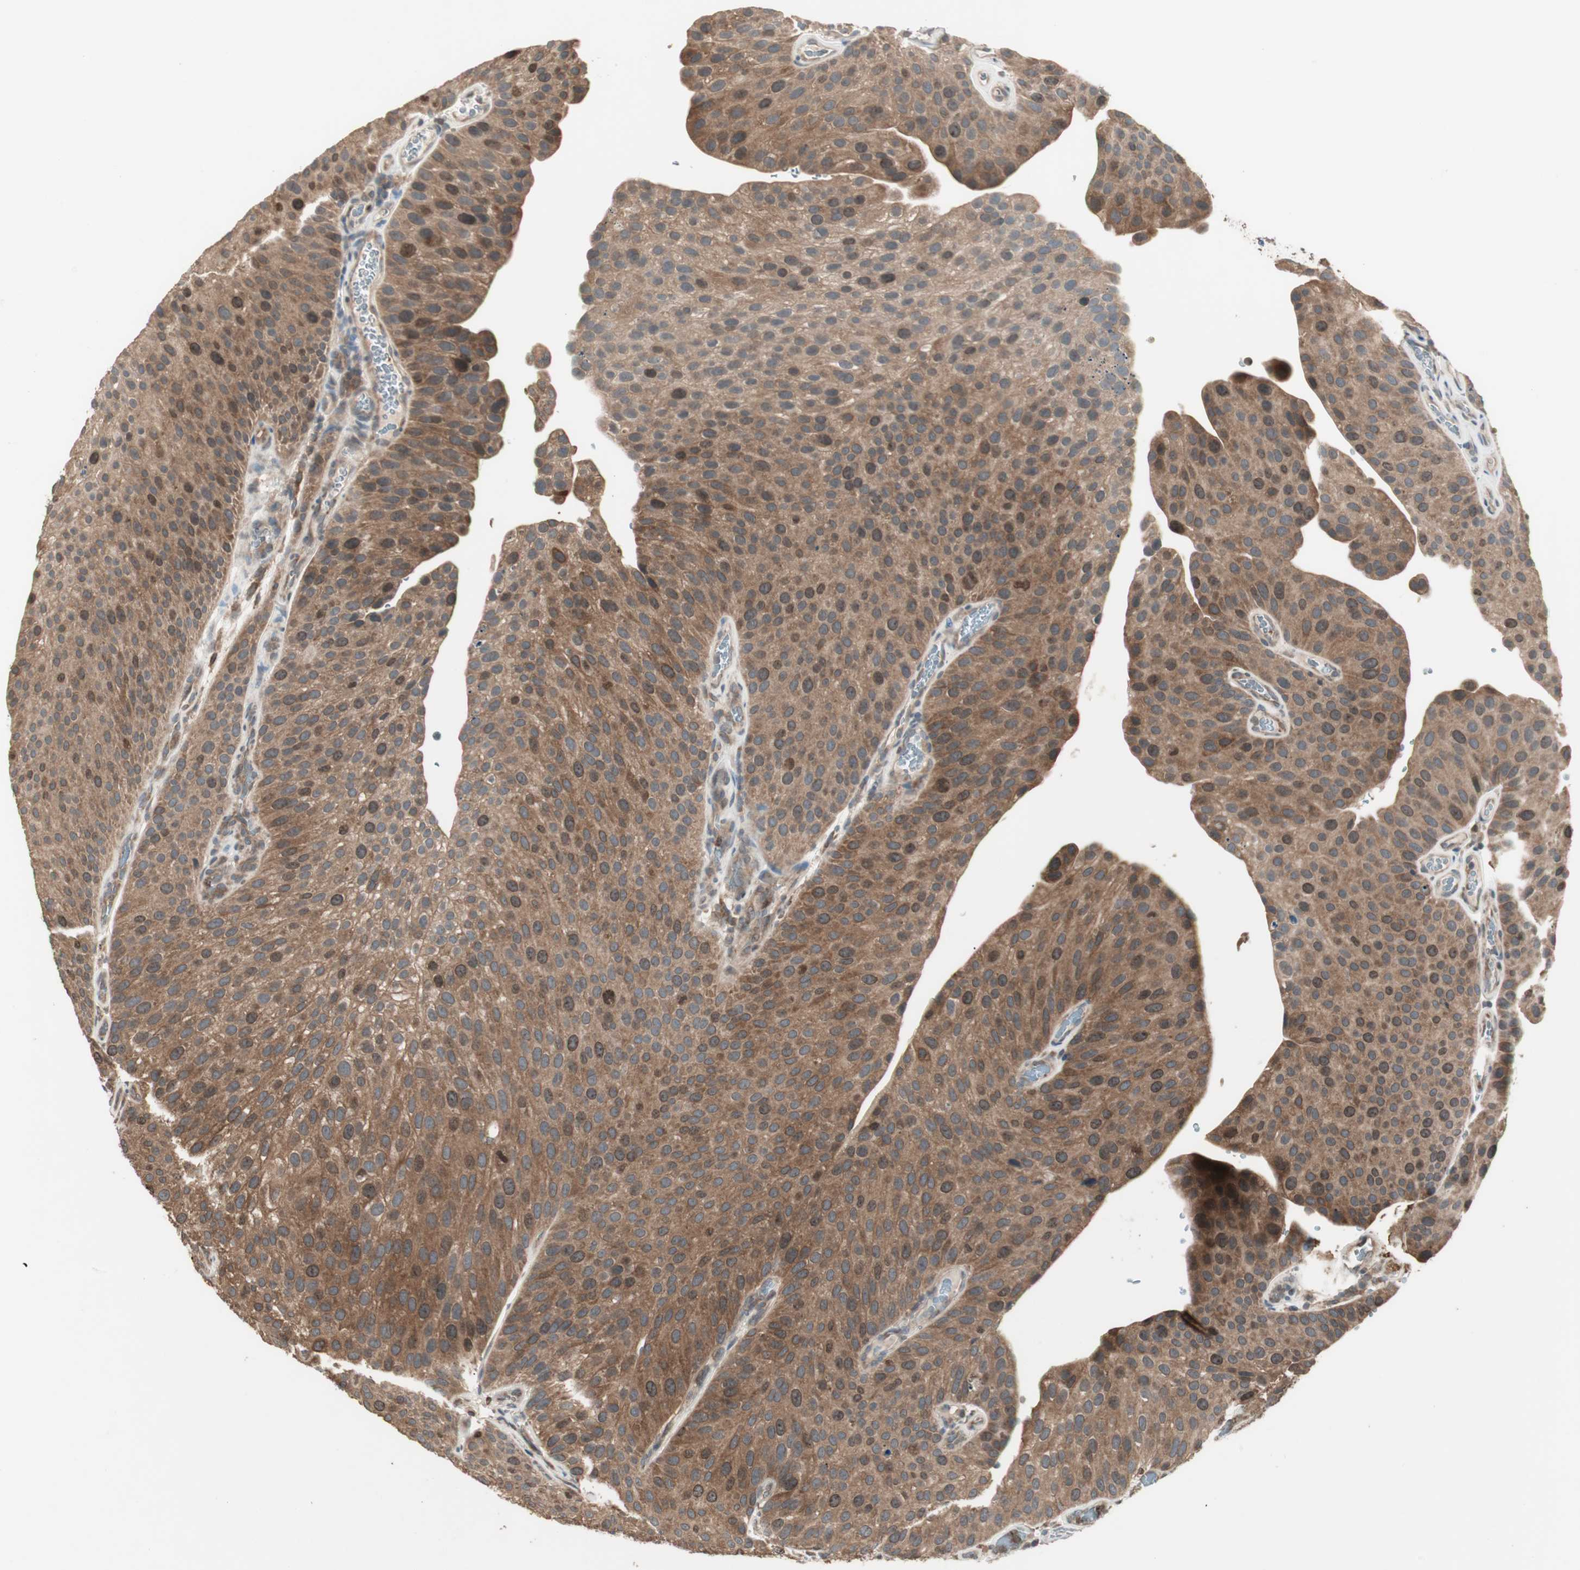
{"staining": {"intensity": "moderate", "quantity": ">75%", "location": "cytoplasmic/membranous,nuclear"}, "tissue": "urothelial cancer", "cell_type": "Tumor cells", "image_type": "cancer", "snomed": [{"axis": "morphology", "description": "Urothelial carcinoma, Low grade"}, {"axis": "topography", "description": "Smooth muscle"}, {"axis": "topography", "description": "Urinary bladder"}], "caption": "The immunohistochemical stain shows moderate cytoplasmic/membranous and nuclear positivity in tumor cells of urothelial cancer tissue.", "gene": "ATP6AP2", "patient": {"sex": "male", "age": 60}}